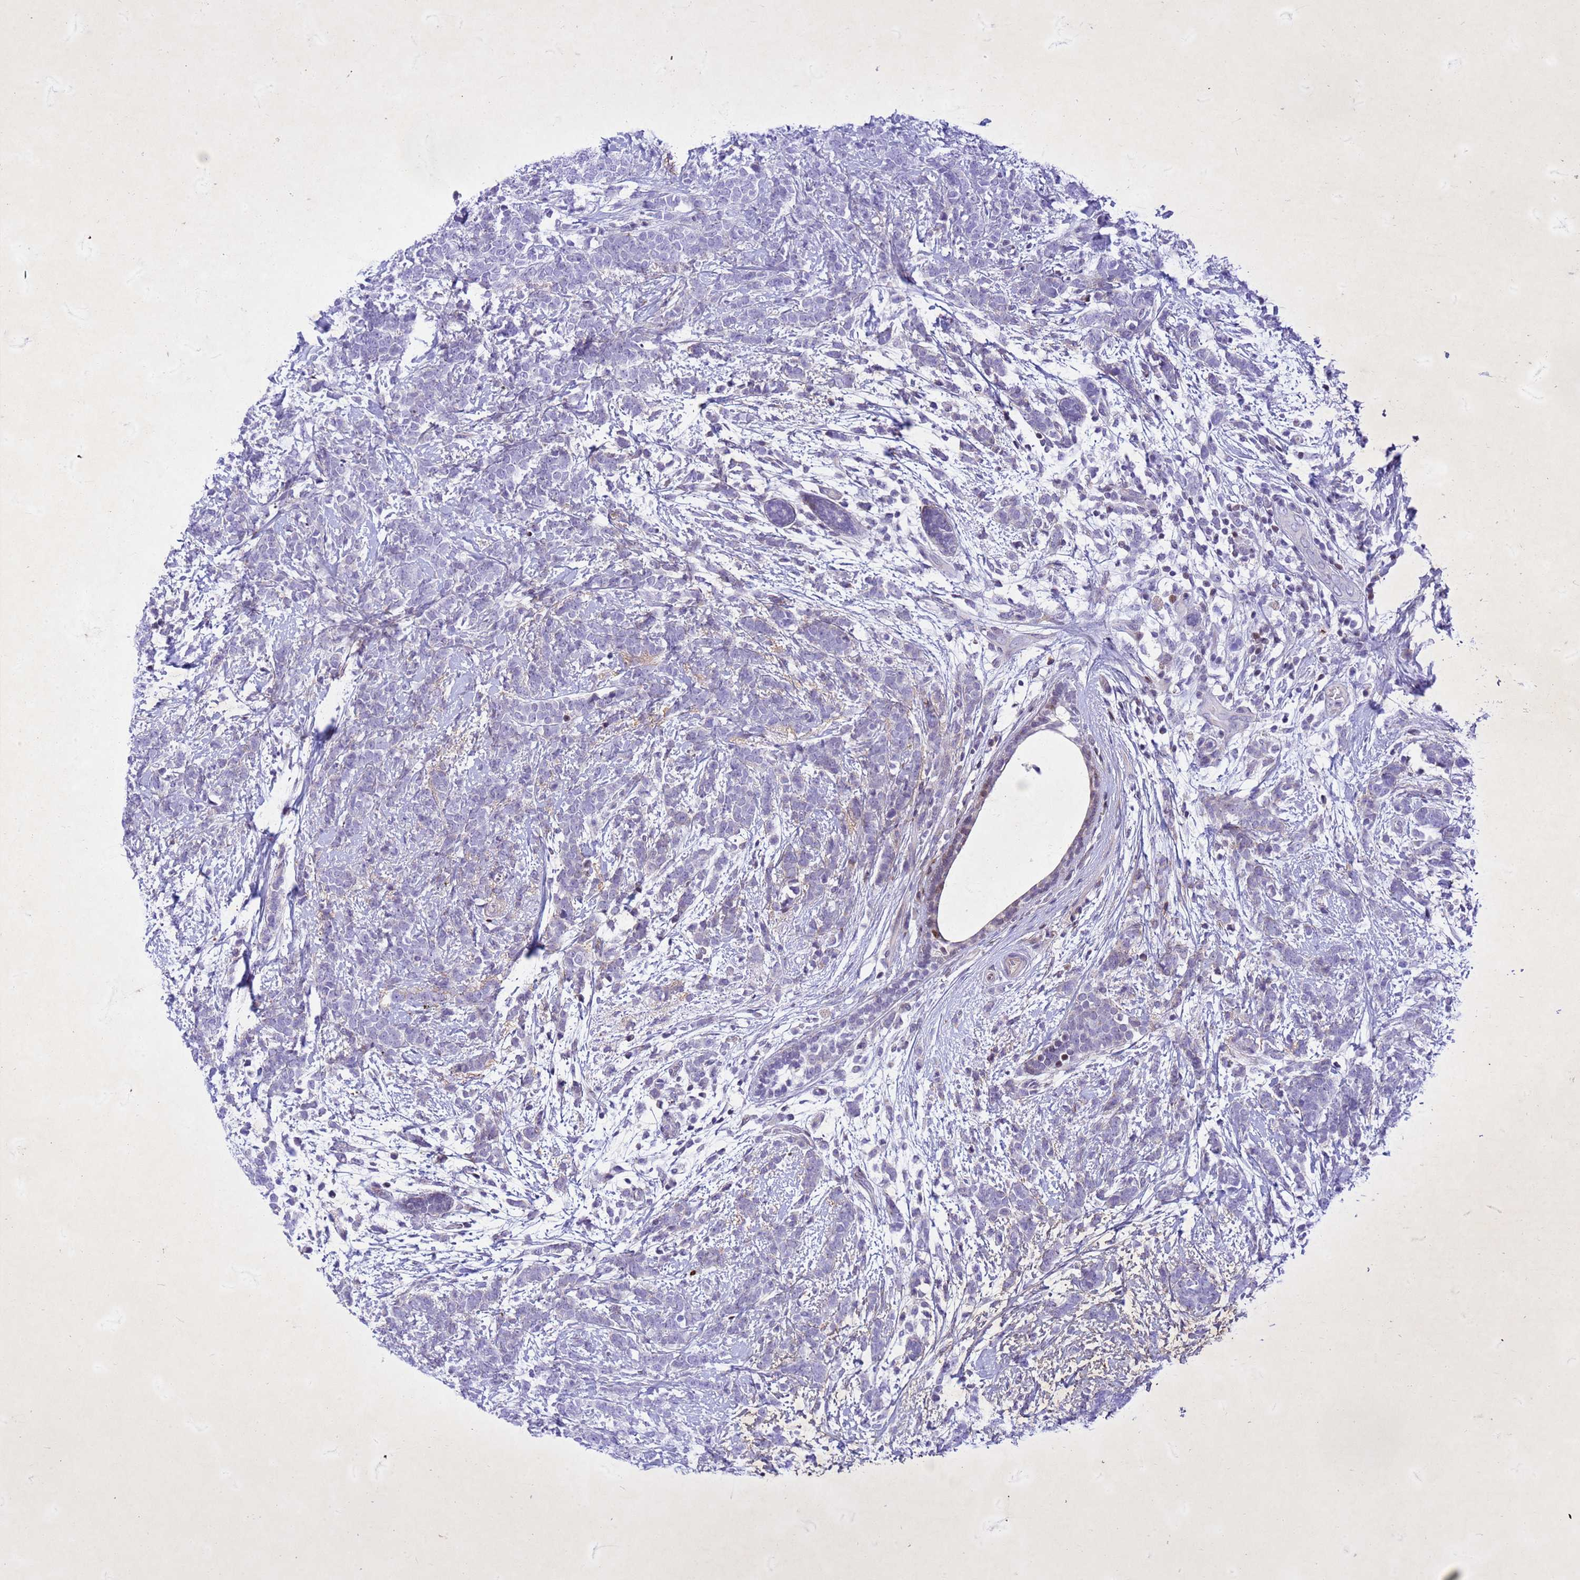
{"staining": {"intensity": "negative", "quantity": "none", "location": "none"}, "tissue": "breast cancer", "cell_type": "Tumor cells", "image_type": "cancer", "snomed": [{"axis": "morphology", "description": "Lobular carcinoma"}, {"axis": "topography", "description": "Breast"}], "caption": "Photomicrograph shows no significant protein positivity in tumor cells of breast cancer. (DAB (3,3'-diaminobenzidine) immunohistochemistry, high magnification).", "gene": "COPS9", "patient": {"sex": "female", "age": 58}}